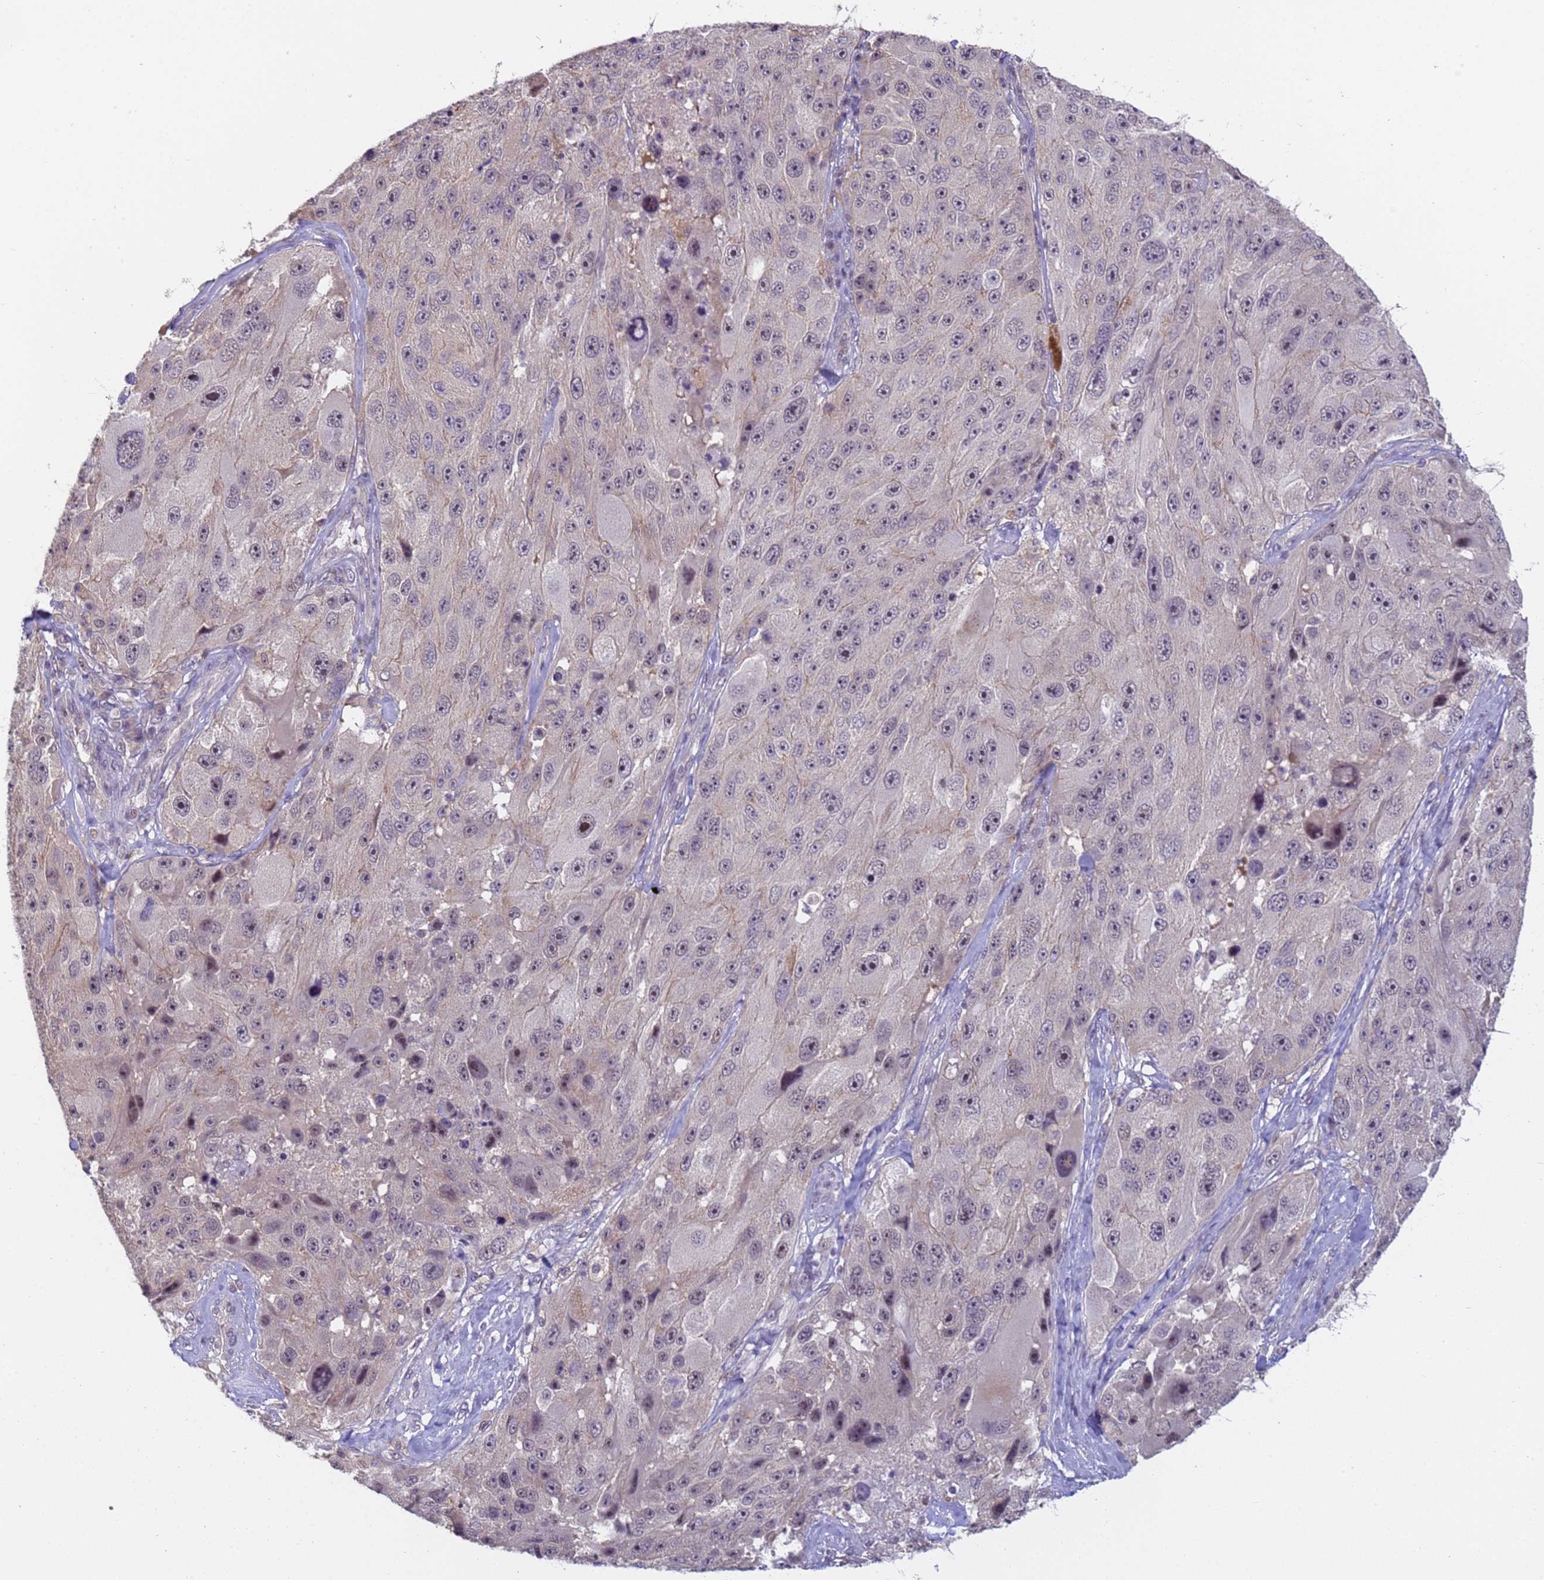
{"staining": {"intensity": "weak", "quantity": "<25%", "location": "nuclear"}, "tissue": "melanoma", "cell_type": "Tumor cells", "image_type": "cancer", "snomed": [{"axis": "morphology", "description": "Malignant melanoma, Metastatic site"}, {"axis": "topography", "description": "Lymph node"}], "caption": "Protein analysis of melanoma reveals no significant staining in tumor cells.", "gene": "VWA3A", "patient": {"sex": "male", "age": 62}}